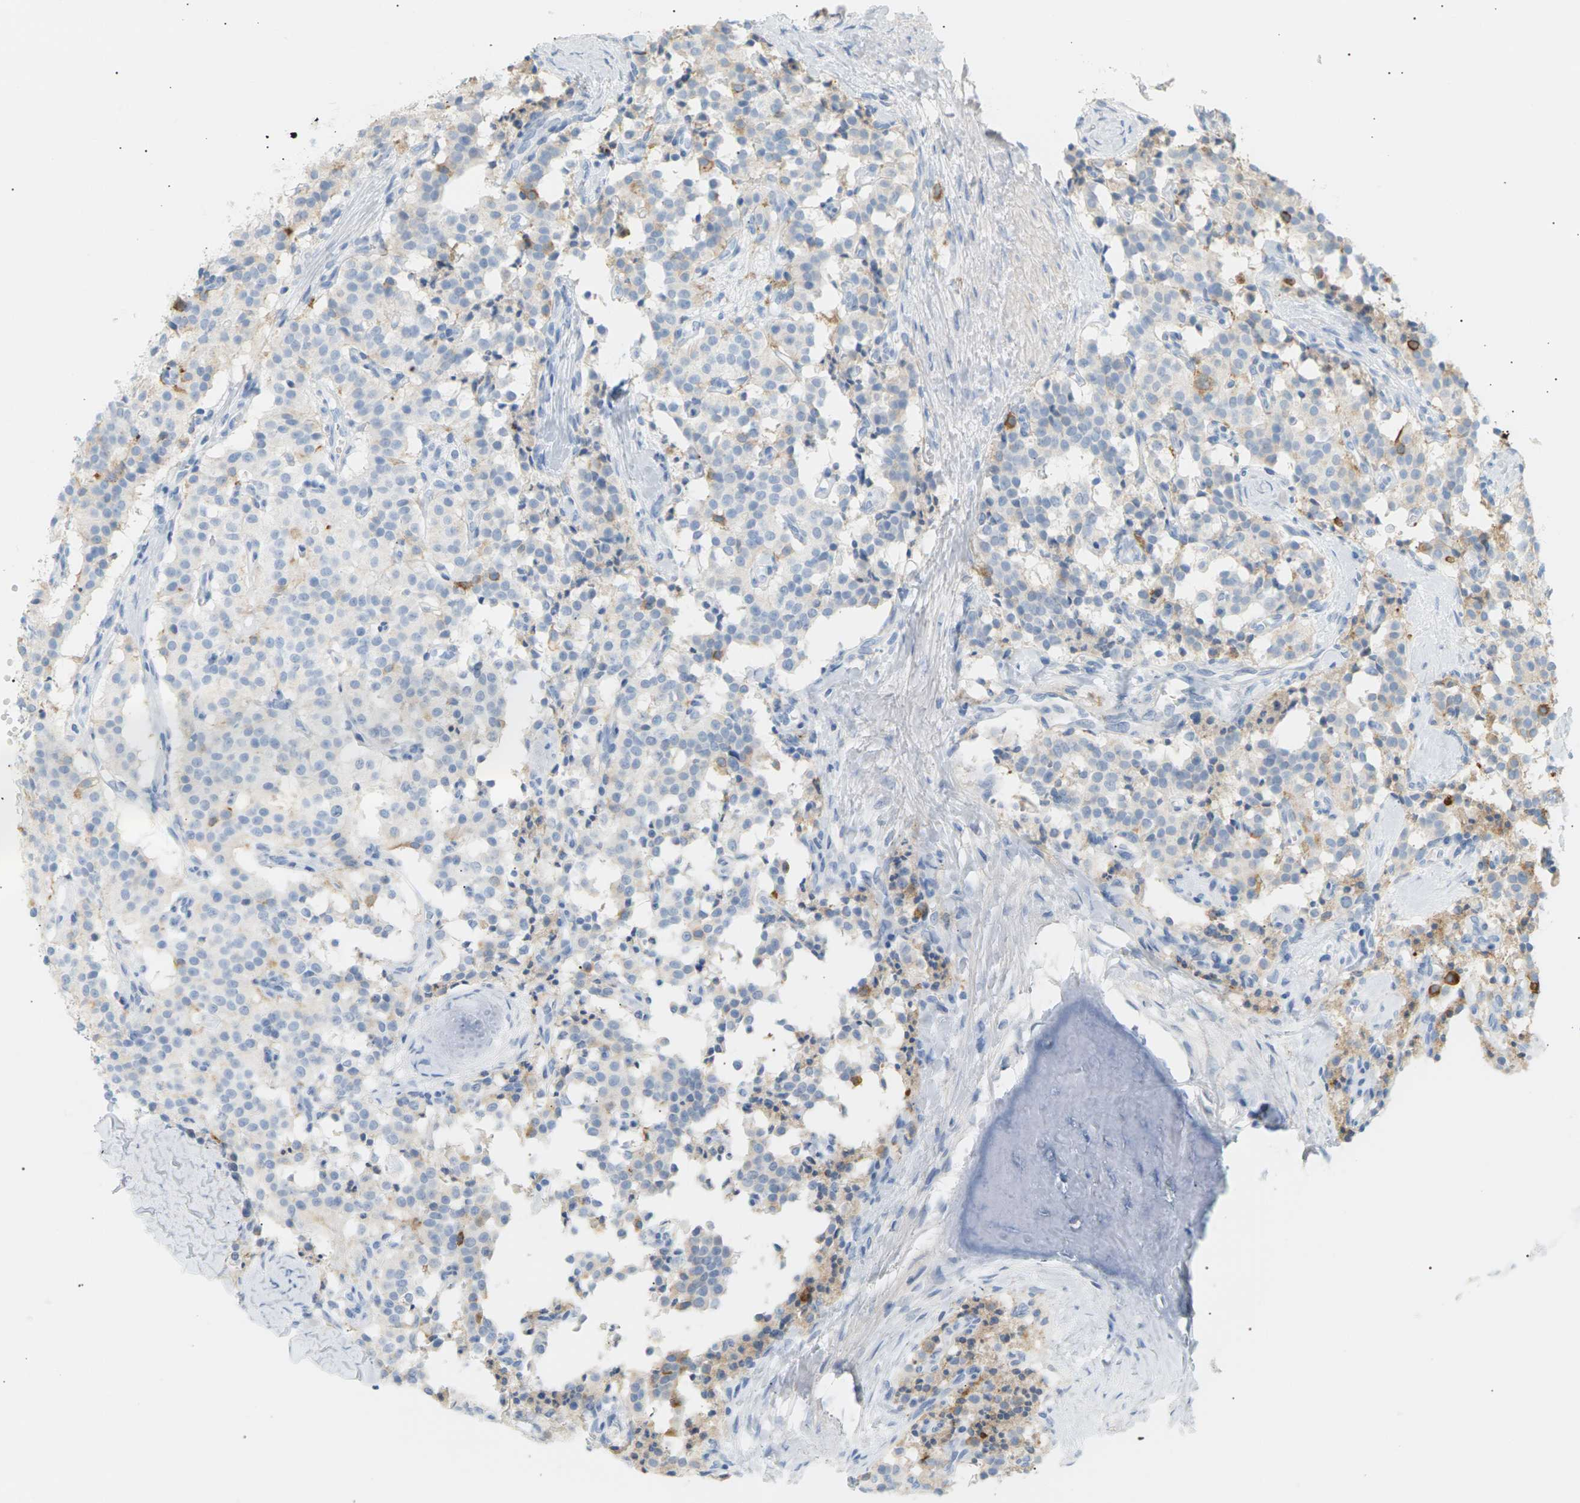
{"staining": {"intensity": "weak", "quantity": "<25%", "location": "cytoplasmic/membranous"}, "tissue": "carcinoid", "cell_type": "Tumor cells", "image_type": "cancer", "snomed": [{"axis": "morphology", "description": "Carcinoid, malignant, NOS"}, {"axis": "topography", "description": "Lung"}], "caption": "A photomicrograph of malignant carcinoid stained for a protein displays no brown staining in tumor cells.", "gene": "CLU", "patient": {"sex": "male", "age": 30}}